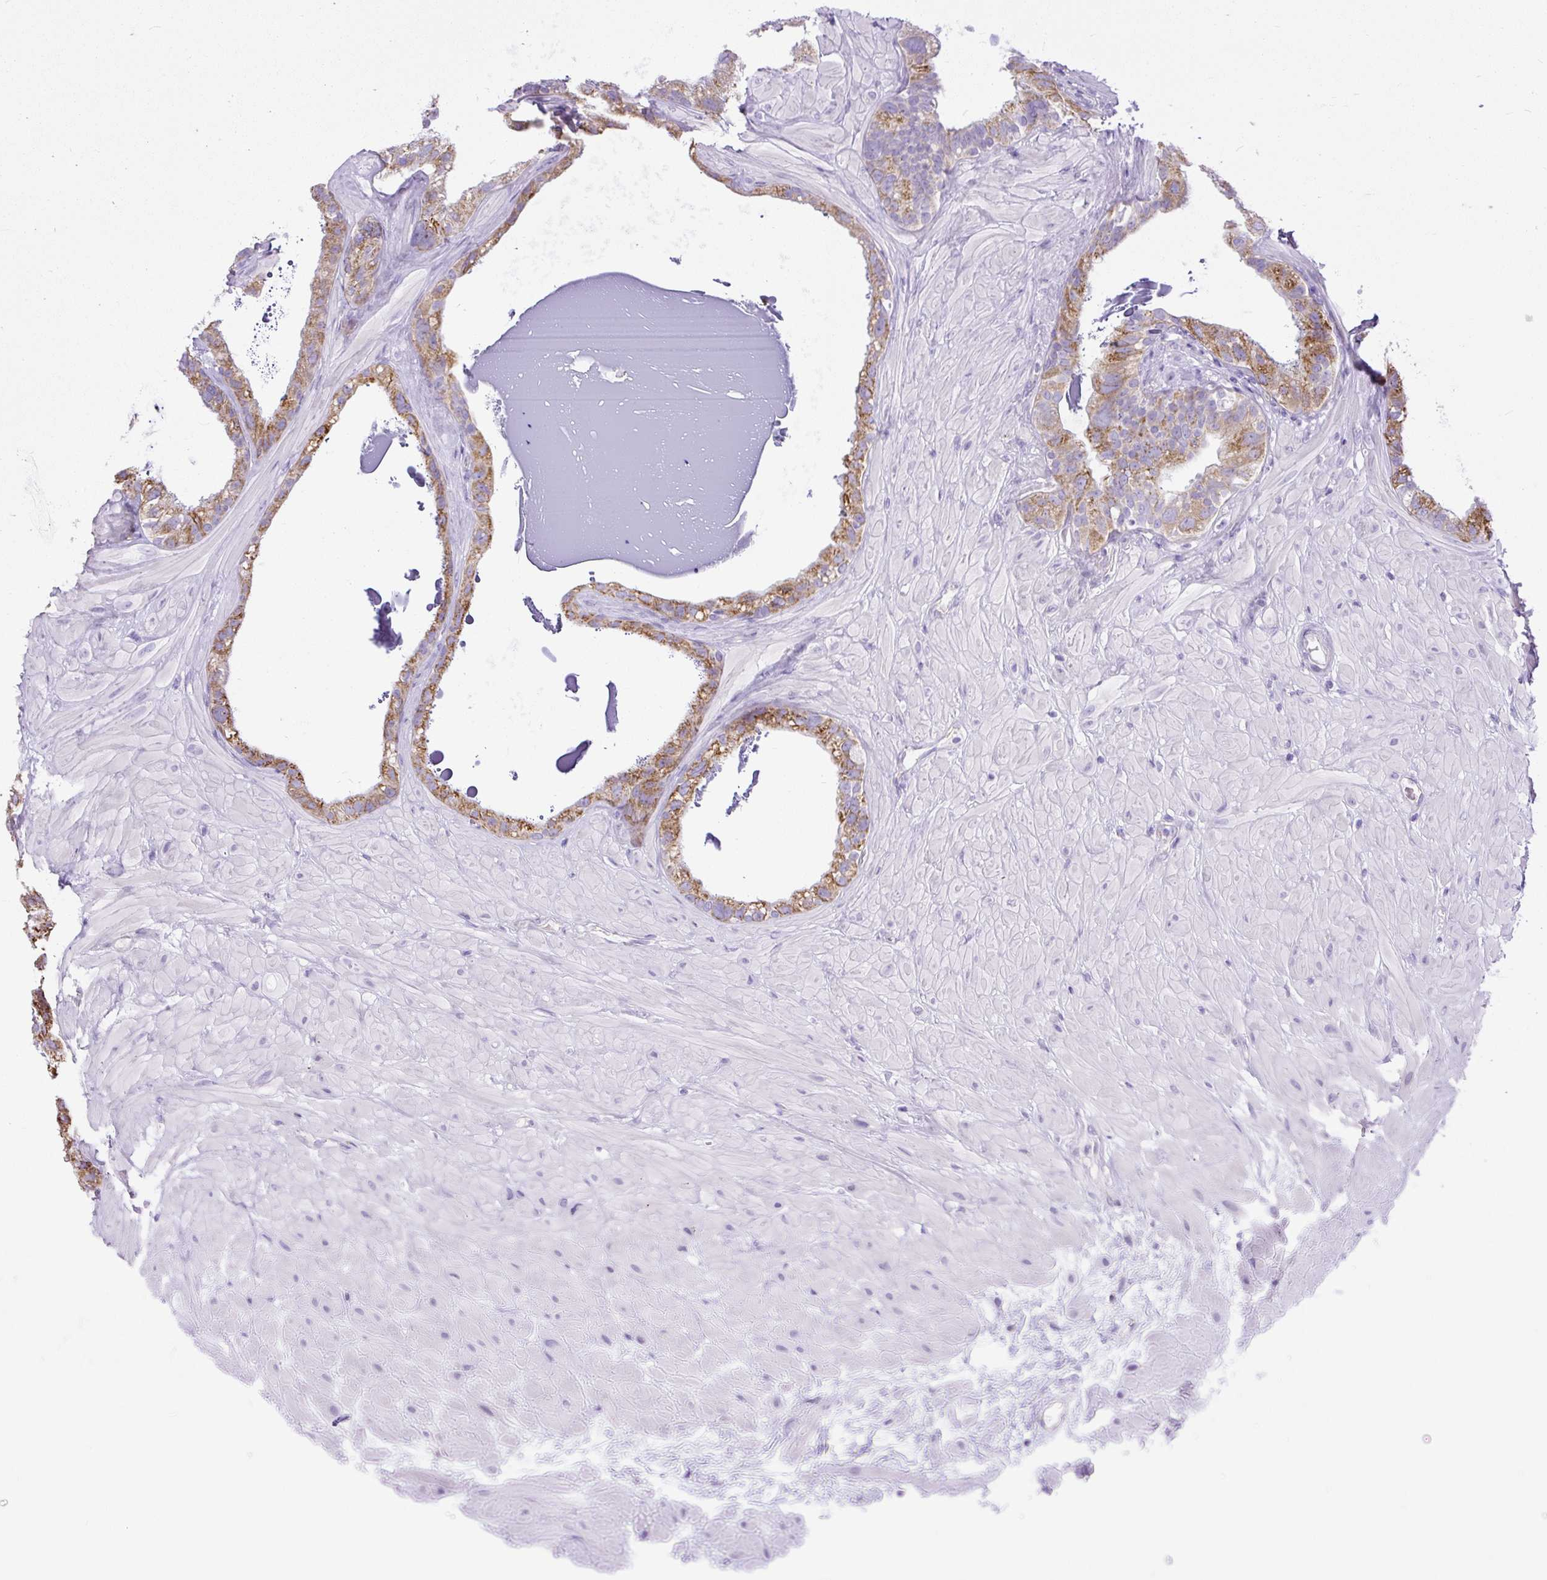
{"staining": {"intensity": "moderate", "quantity": ">75%", "location": "cytoplasmic/membranous"}, "tissue": "seminal vesicle", "cell_type": "Glandular cells", "image_type": "normal", "snomed": [{"axis": "morphology", "description": "Normal tissue, NOS"}, {"axis": "topography", "description": "Seminal veicle"}, {"axis": "topography", "description": "Peripheral nerve tissue"}], "caption": "A photomicrograph showing moderate cytoplasmic/membranous expression in approximately >75% of glandular cells in normal seminal vesicle, as visualized by brown immunohistochemical staining.", "gene": "SYBU", "patient": {"sex": "male", "age": 76}}